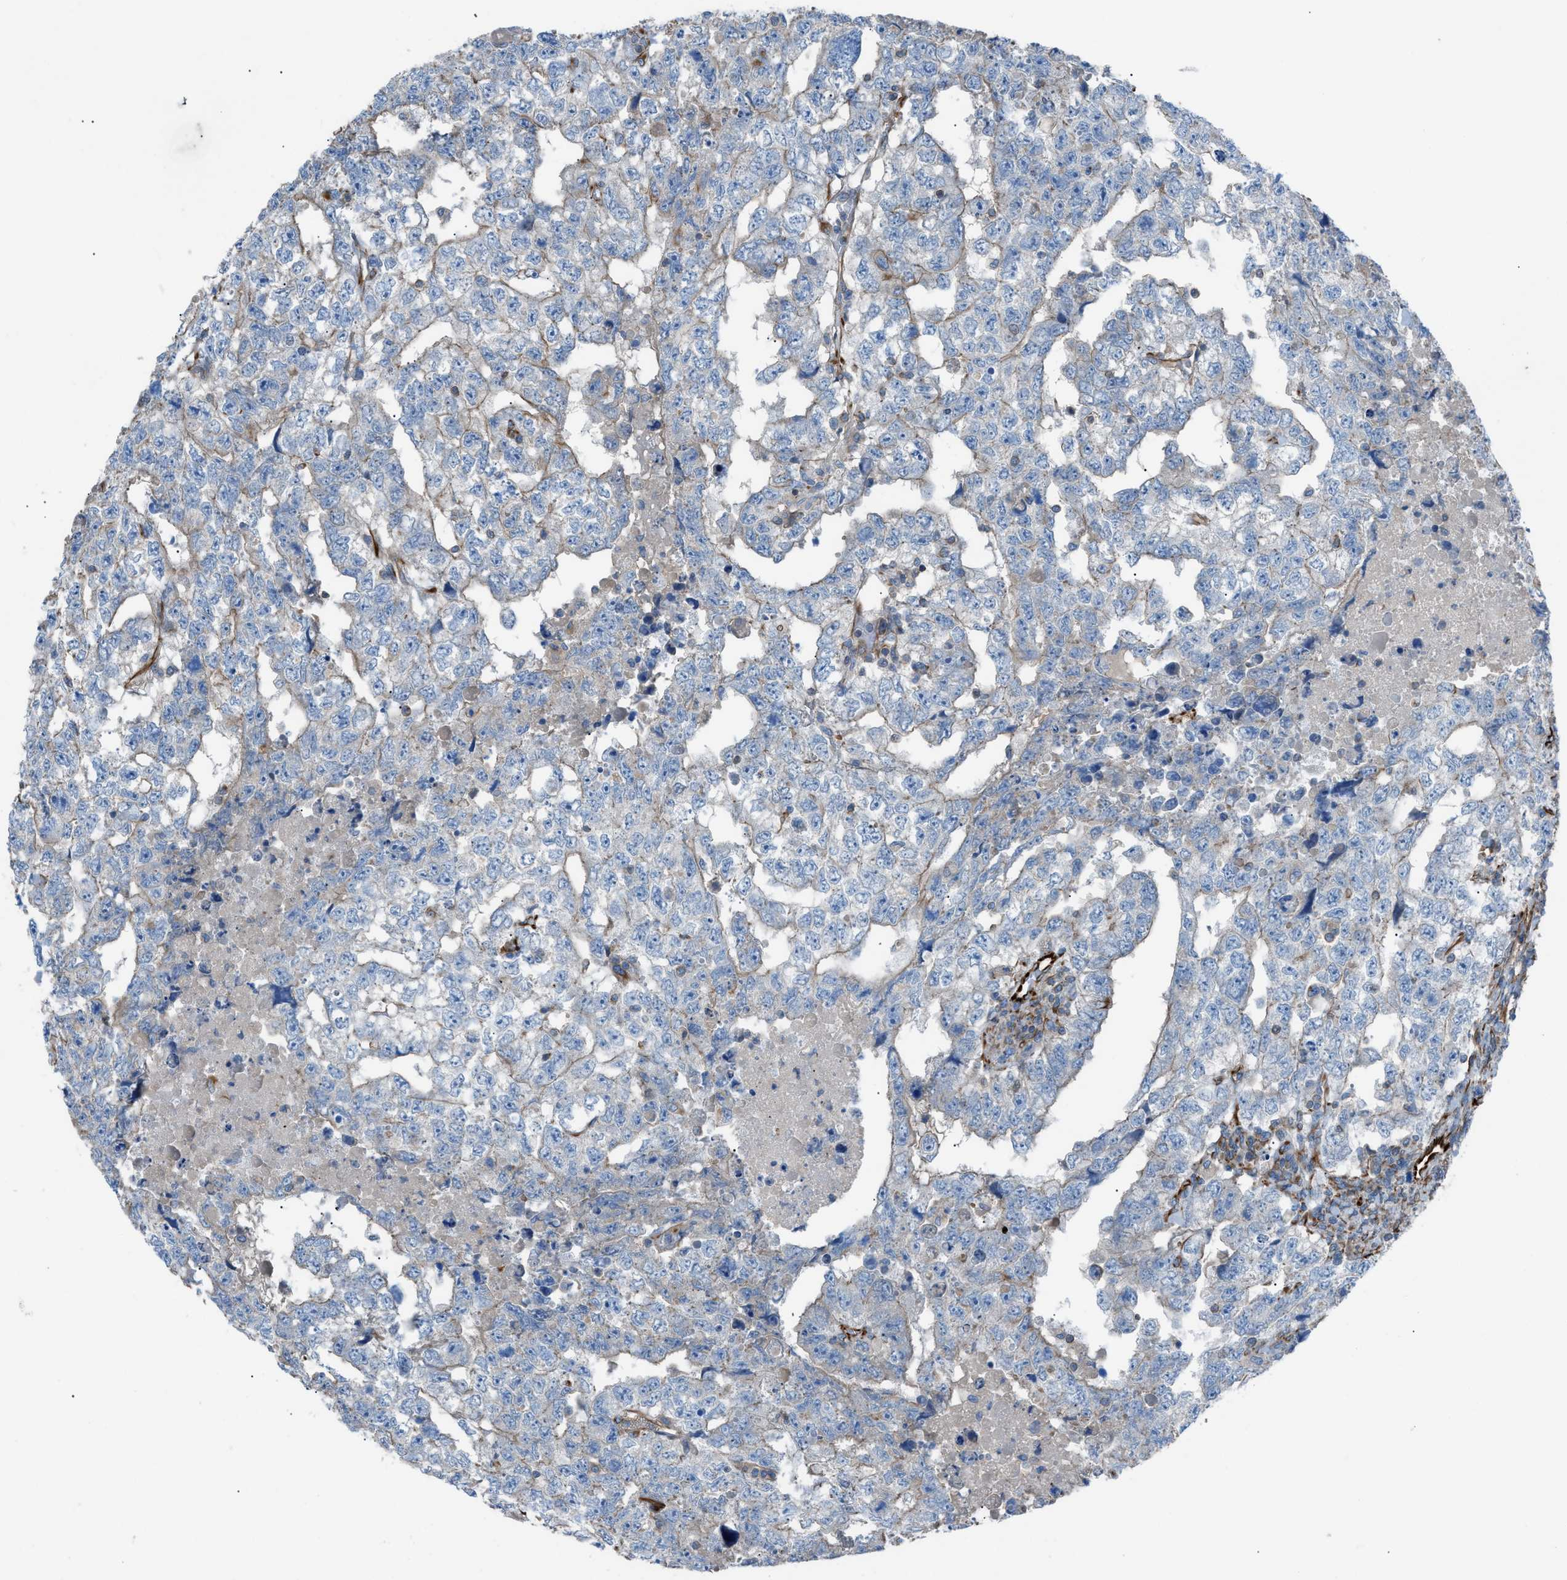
{"staining": {"intensity": "negative", "quantity": "none", "location": "none"}, "tissue": "testis cancer", "cell_type": "Tumor cells", "image_type": "cancer", "snomed": [{"axis": "morphology", "description": "Carcinoma, Embryonal, NOS"}, {"axis": "topography", "description": "Testis"}], "caption": "Immunohistochemistry (IHC) histopathology image of embryonal carcinoma (testis) stained for a protein (brown), which reveals no expression in tumor cells.", "gene": "CABP7", "patient": {"sex": "male", "age": 36}}